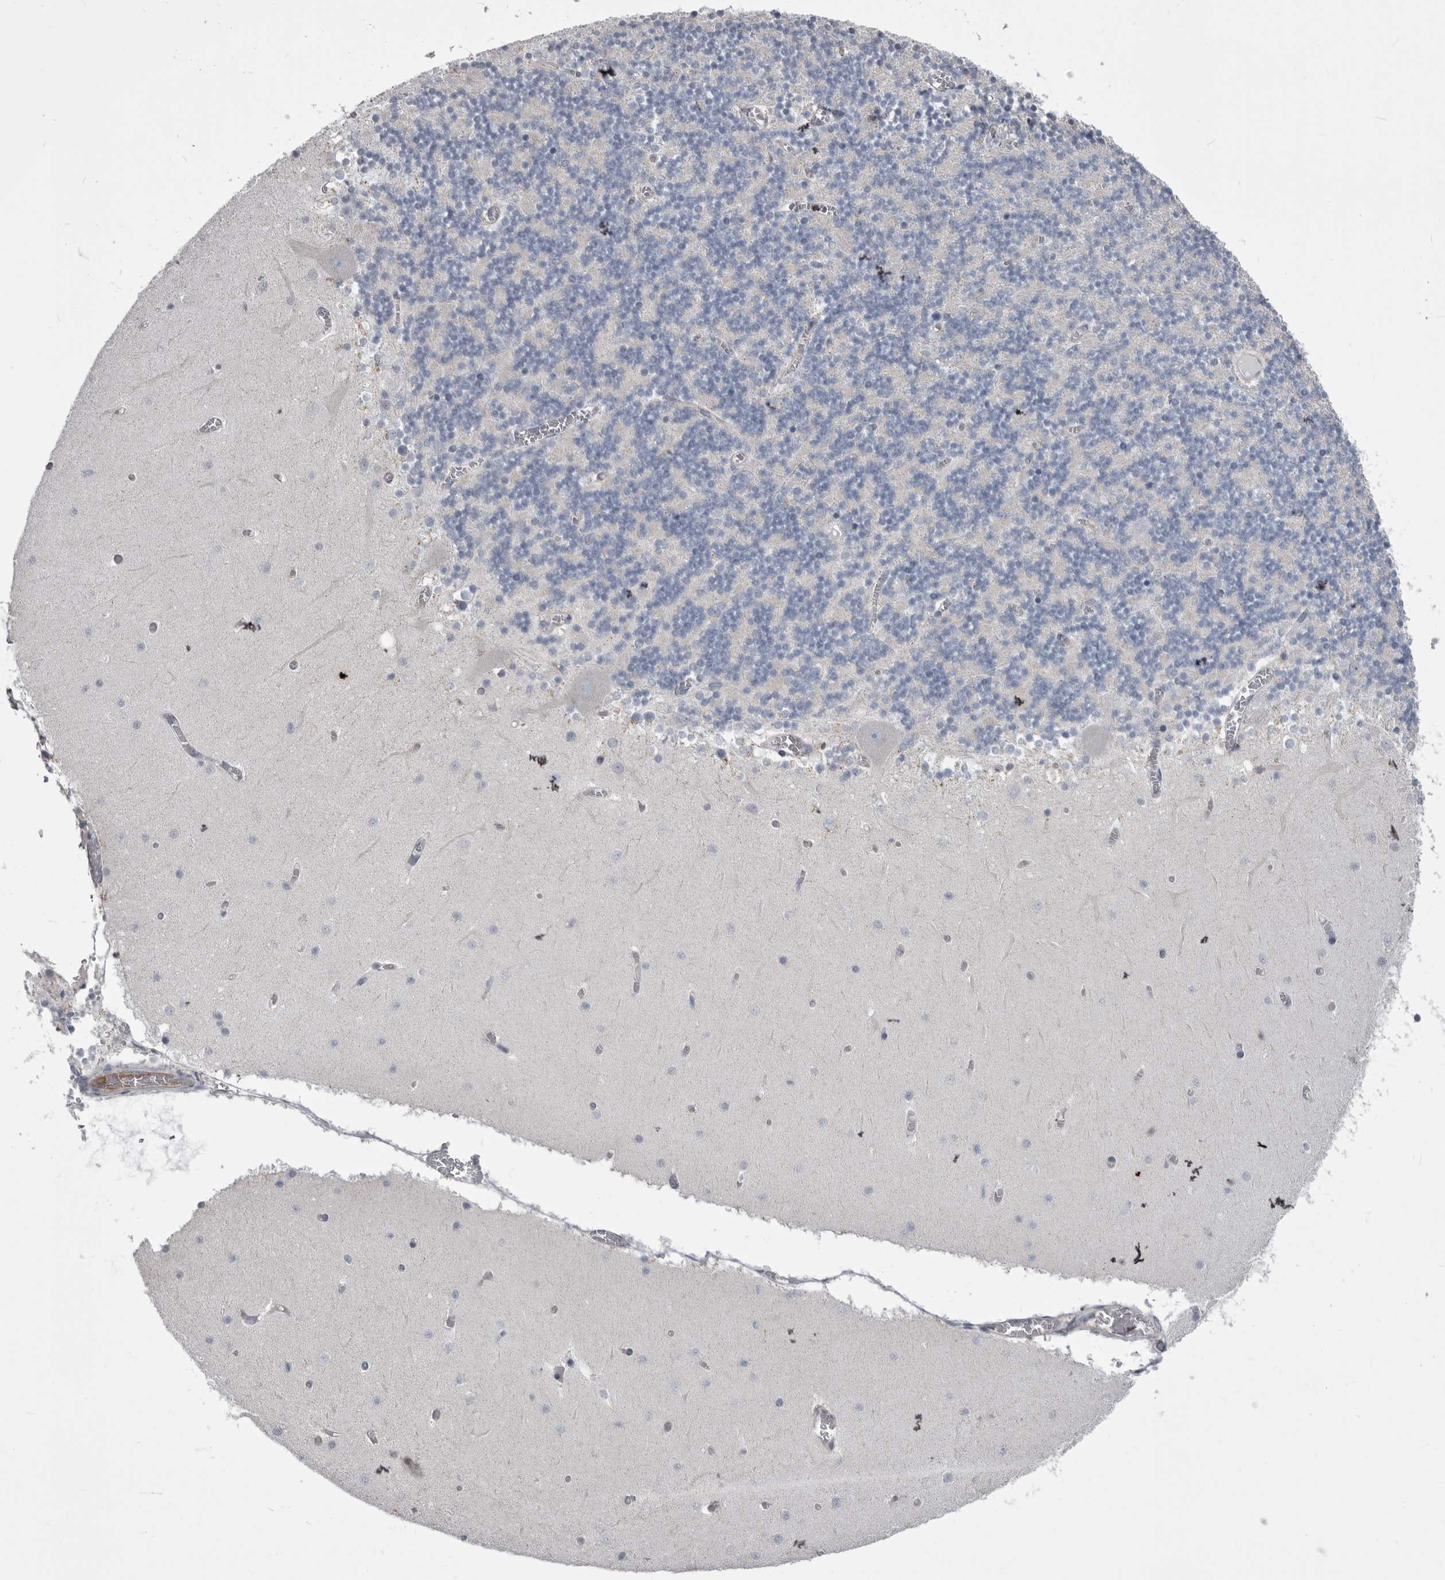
{"staining": {"intensity": "negative", "quantity": "none", "location": "none"}, "tissue": "cerebellum", "cell_type": "Cells in granular layer", "image_type": "normal", "snomed": [{"axis": "morphology", "description": "Normal tissue, NOS"}, {"axis": "topography", "description": "Cerebellum"}], "caption": "Cells in granular layer are negative for brown protein staining in benign cerebellum.", "gene": "OPLAH", "patient": {"sex": "female", "age": 28}}